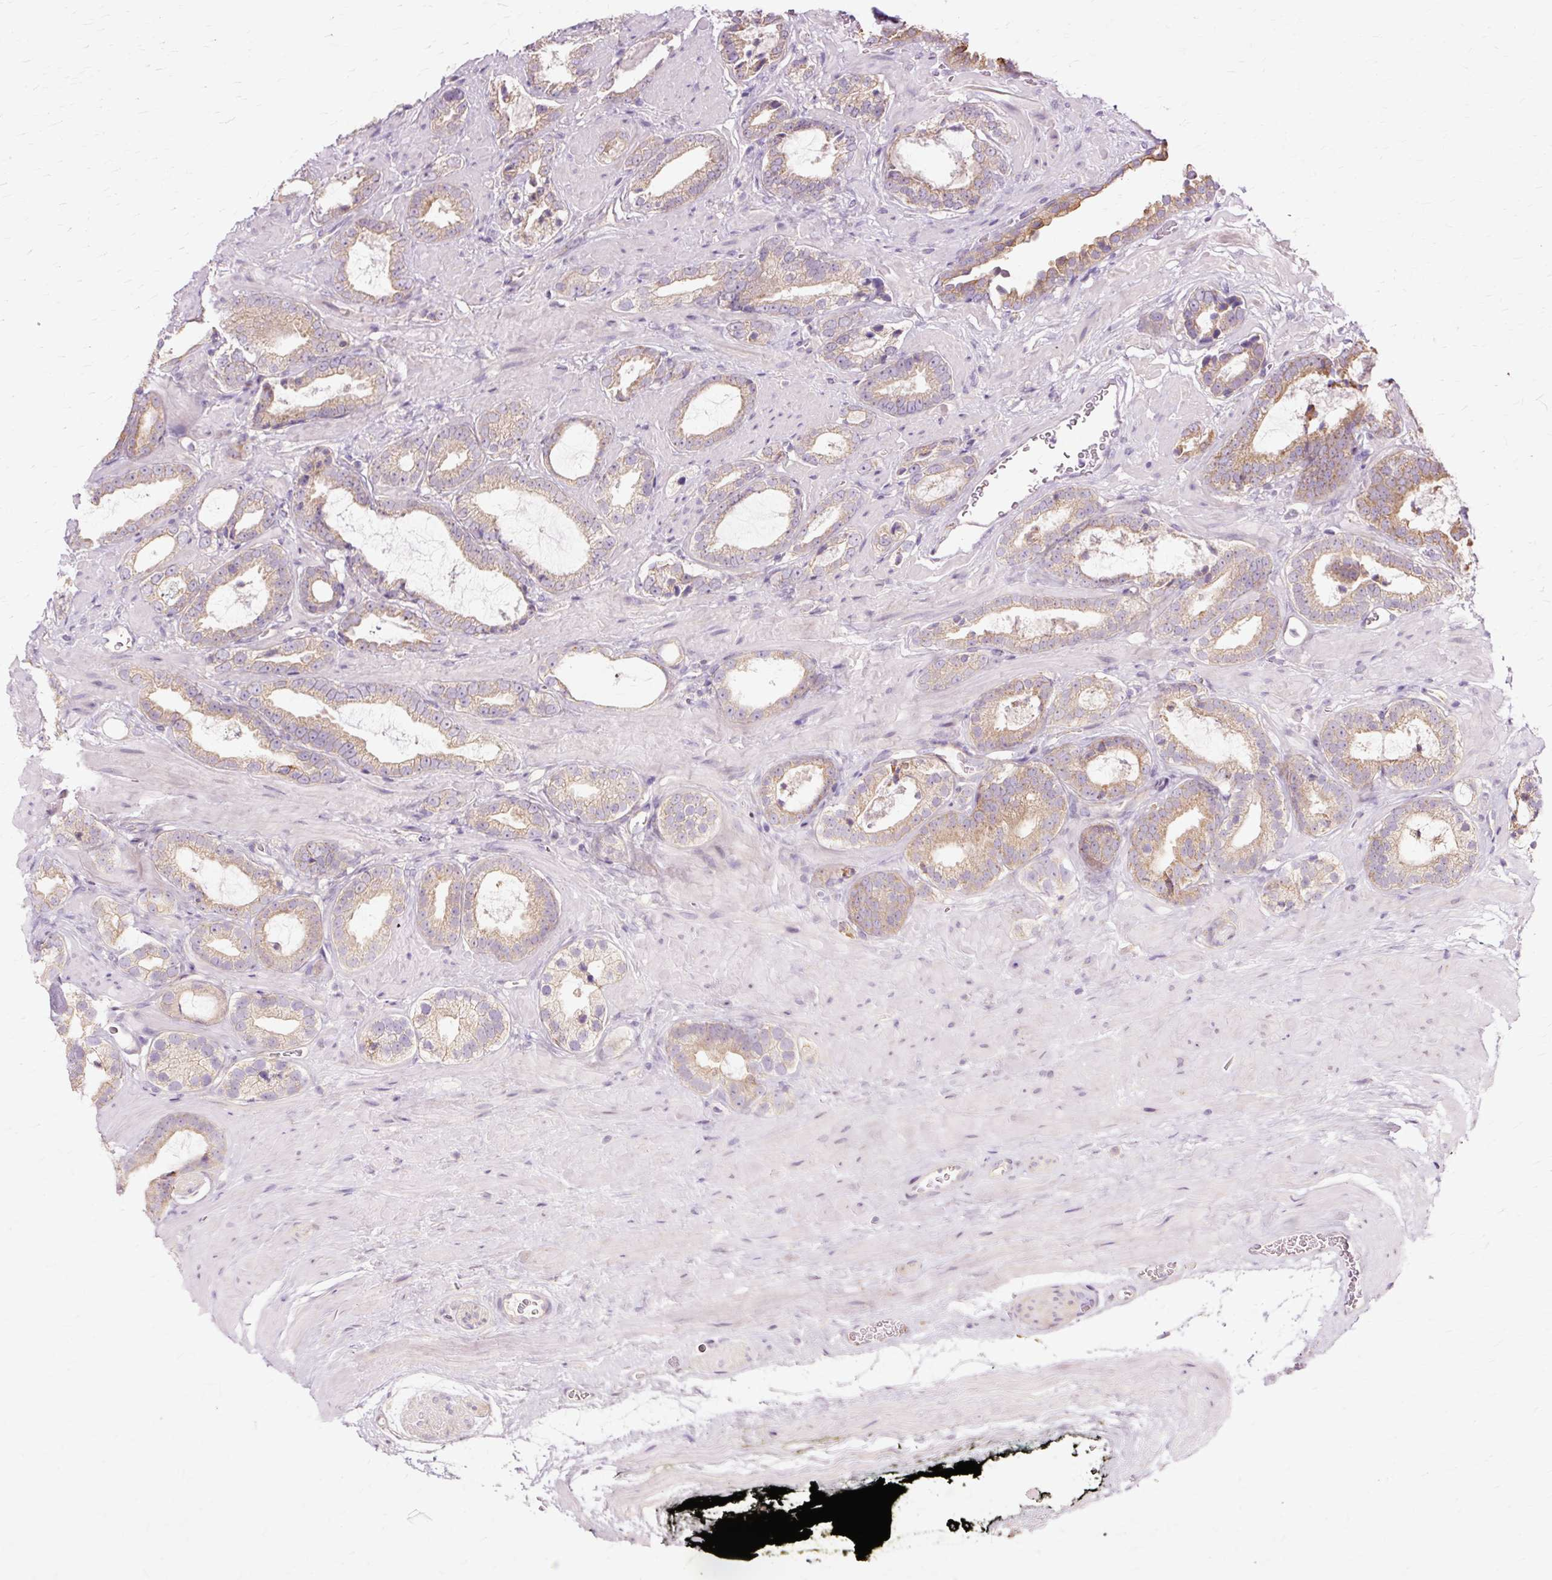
{"staining": {"intensity": "moderate", "quantity": ">75%", "location": "cytoplasmic/membranous"}, "tissue": "prostate cancer", "cell_type": "Tumor cells", "image_type": "cancer", "snomed": [{"axis": "morphology", "description": "Adenocarcinoma, Low grade"}, {"axis": "topography", "description": "Prostate"}], "caption": "Prostate cancer stained with a brown dye demonstrates moderate cytoplasmic/membranous positive positivity in about >75% of tumor cells.", "gene": "PDZD2", "patient": {"sex": "male", "age": 62}}